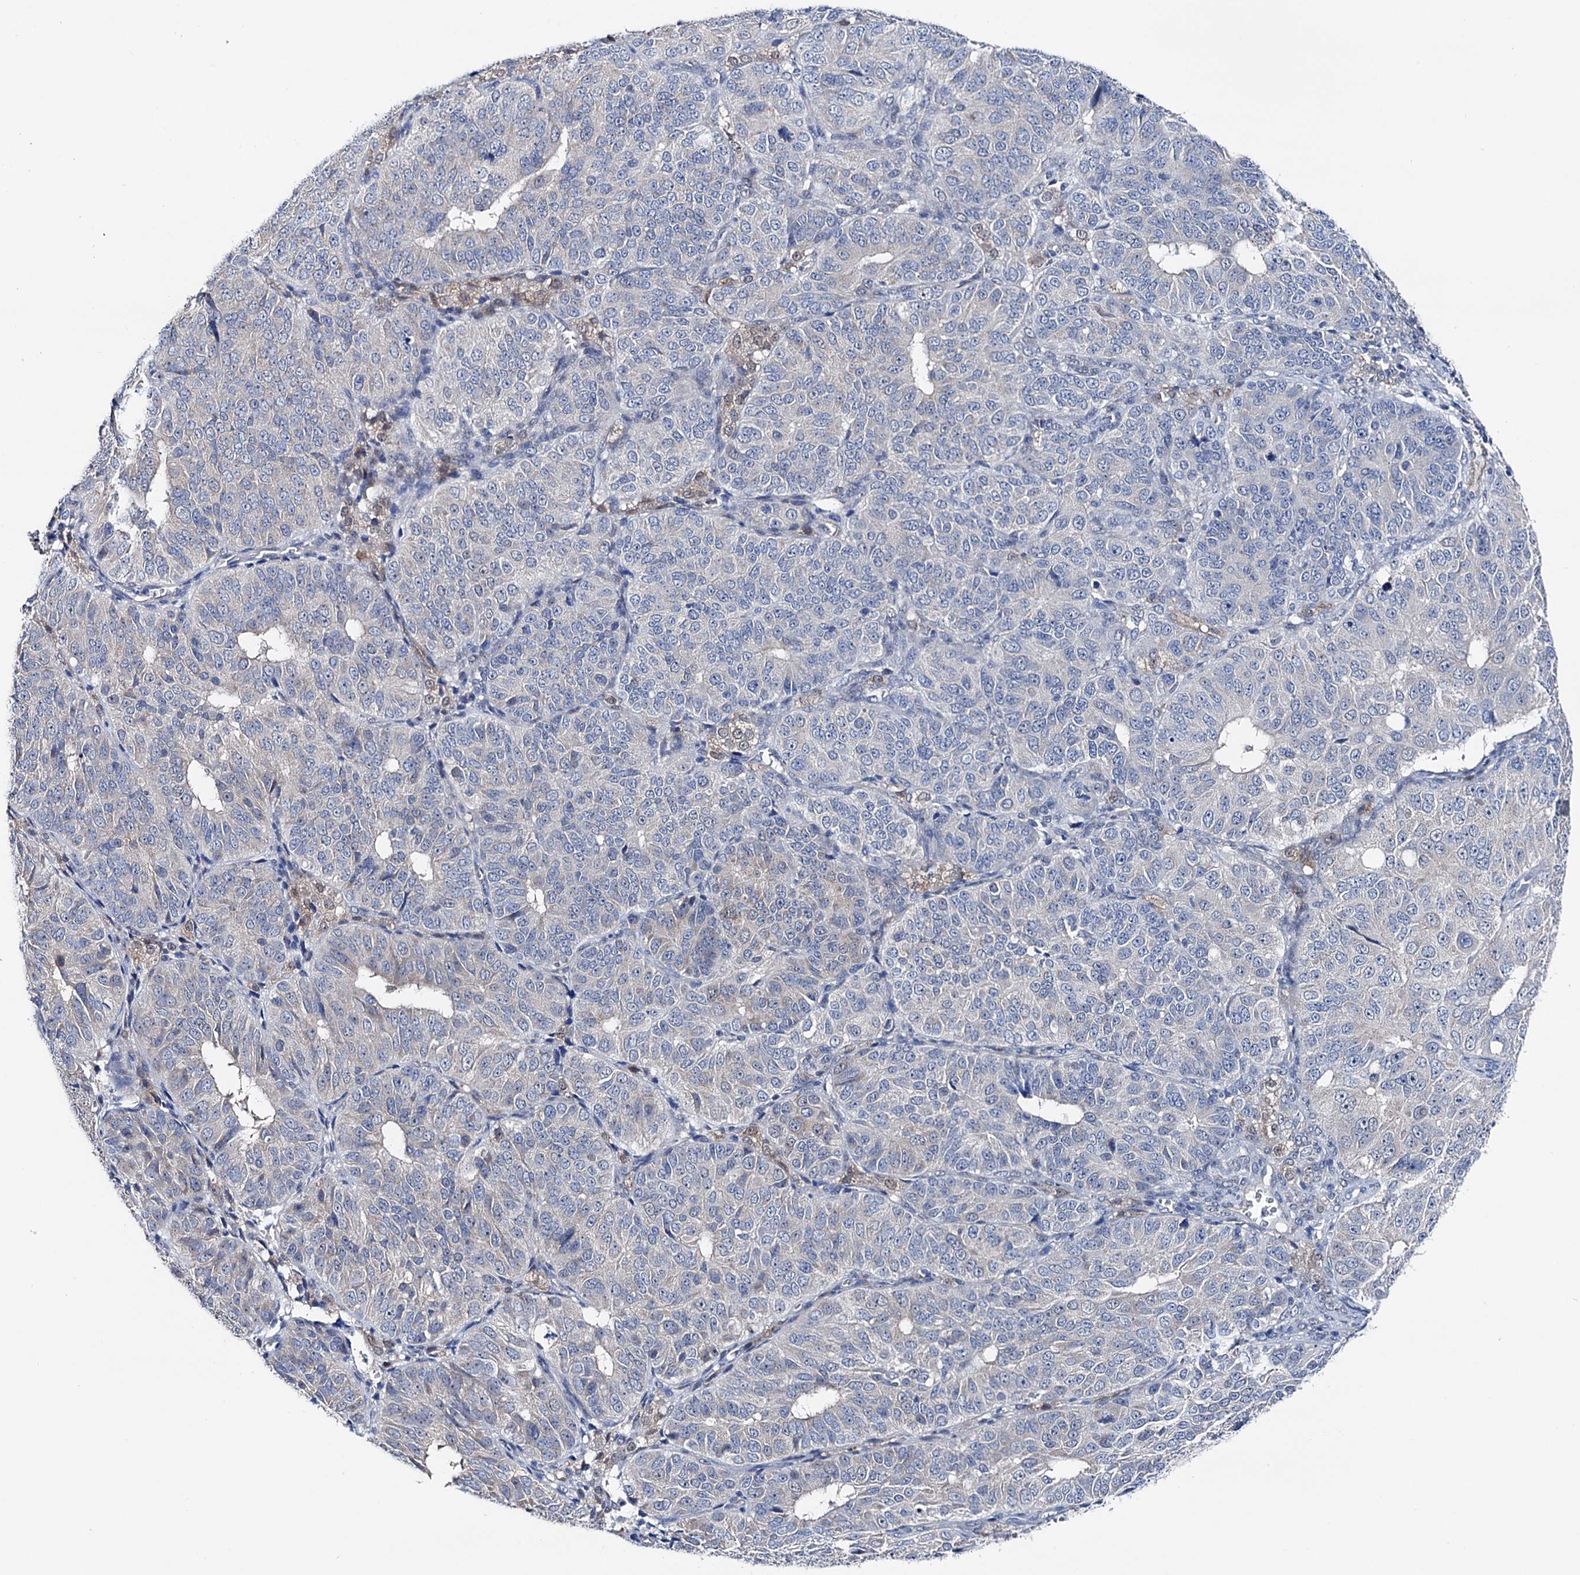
{"staining": {"intensity": "negative", "quantity": "none", "location": "none"}, "tissue": "ovarian cancer", "cell_type": "Tumor cells", "image_type": "cancer", "snomed": [{"axis": "morphology", "description": "Carcinoma, endometroid"}, {"axis": "topography", "description": "Ovary"}], "caption": "The micrograph exhibits no significant staining in tumor cells of ovarian cancer.", "gene": "SHROOM1", "patient": {"sex": "female", "age": 51}}